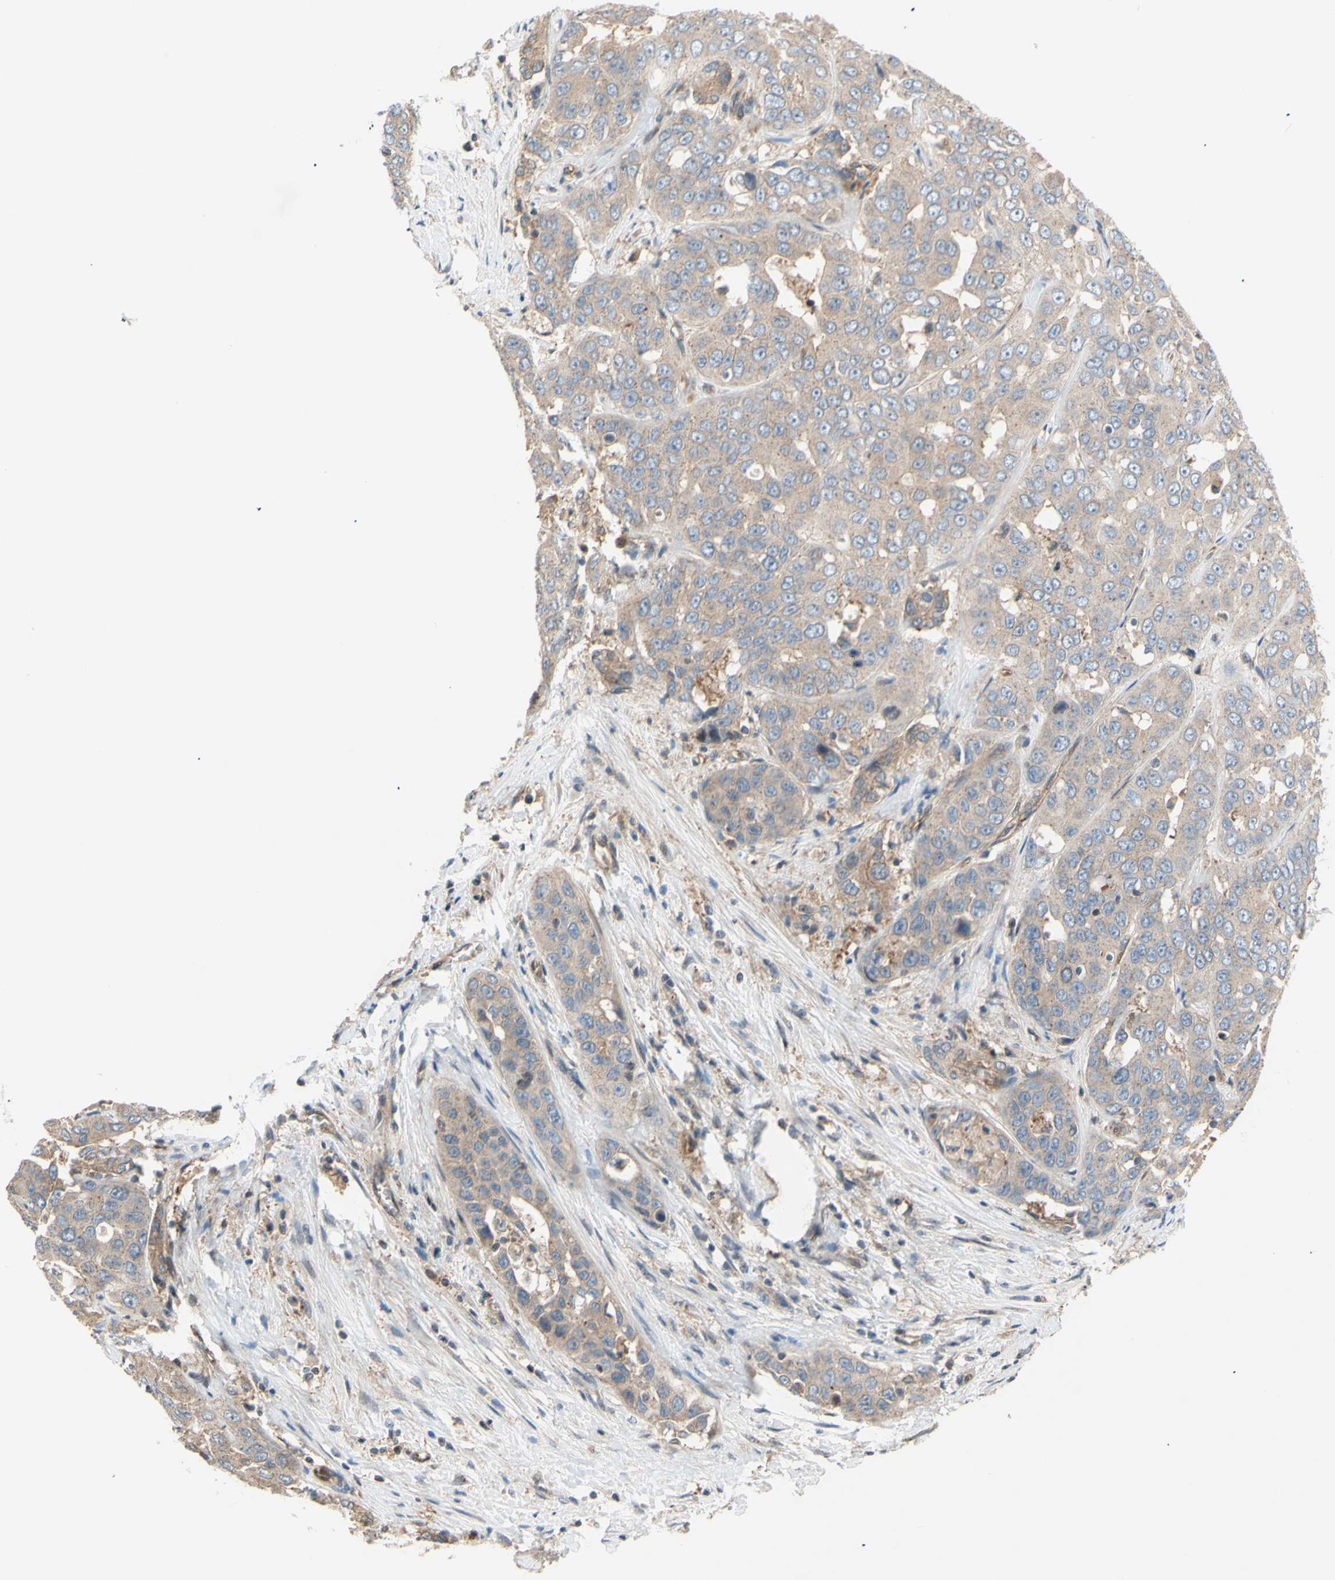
{"staining": {"intensity": "weak", "quantity": ">75%", "location": "cytoplasmic/membranous"}, "tissue": "liver cancer", "cell_type": "Tumor cells", "image_type": "cancer", "snomed": [{"axis": "morphology", "description": "Cholangiocarcinoma"}, {"axis": "topography", "description": "Liver"}], "caption": "Immunohistochemistry image of neoplastic tissue: human liver cancer (cholangiocarcinoma) stained using IHC exhibits low levels of weak protein expression localized specifically in the cytoplasmic/membranous of tumor cells, appearing as a cytoplasmic/membranous brown color.", "gene": "DYNLRB1", "patient": {"sex": "female", "age": 52}}